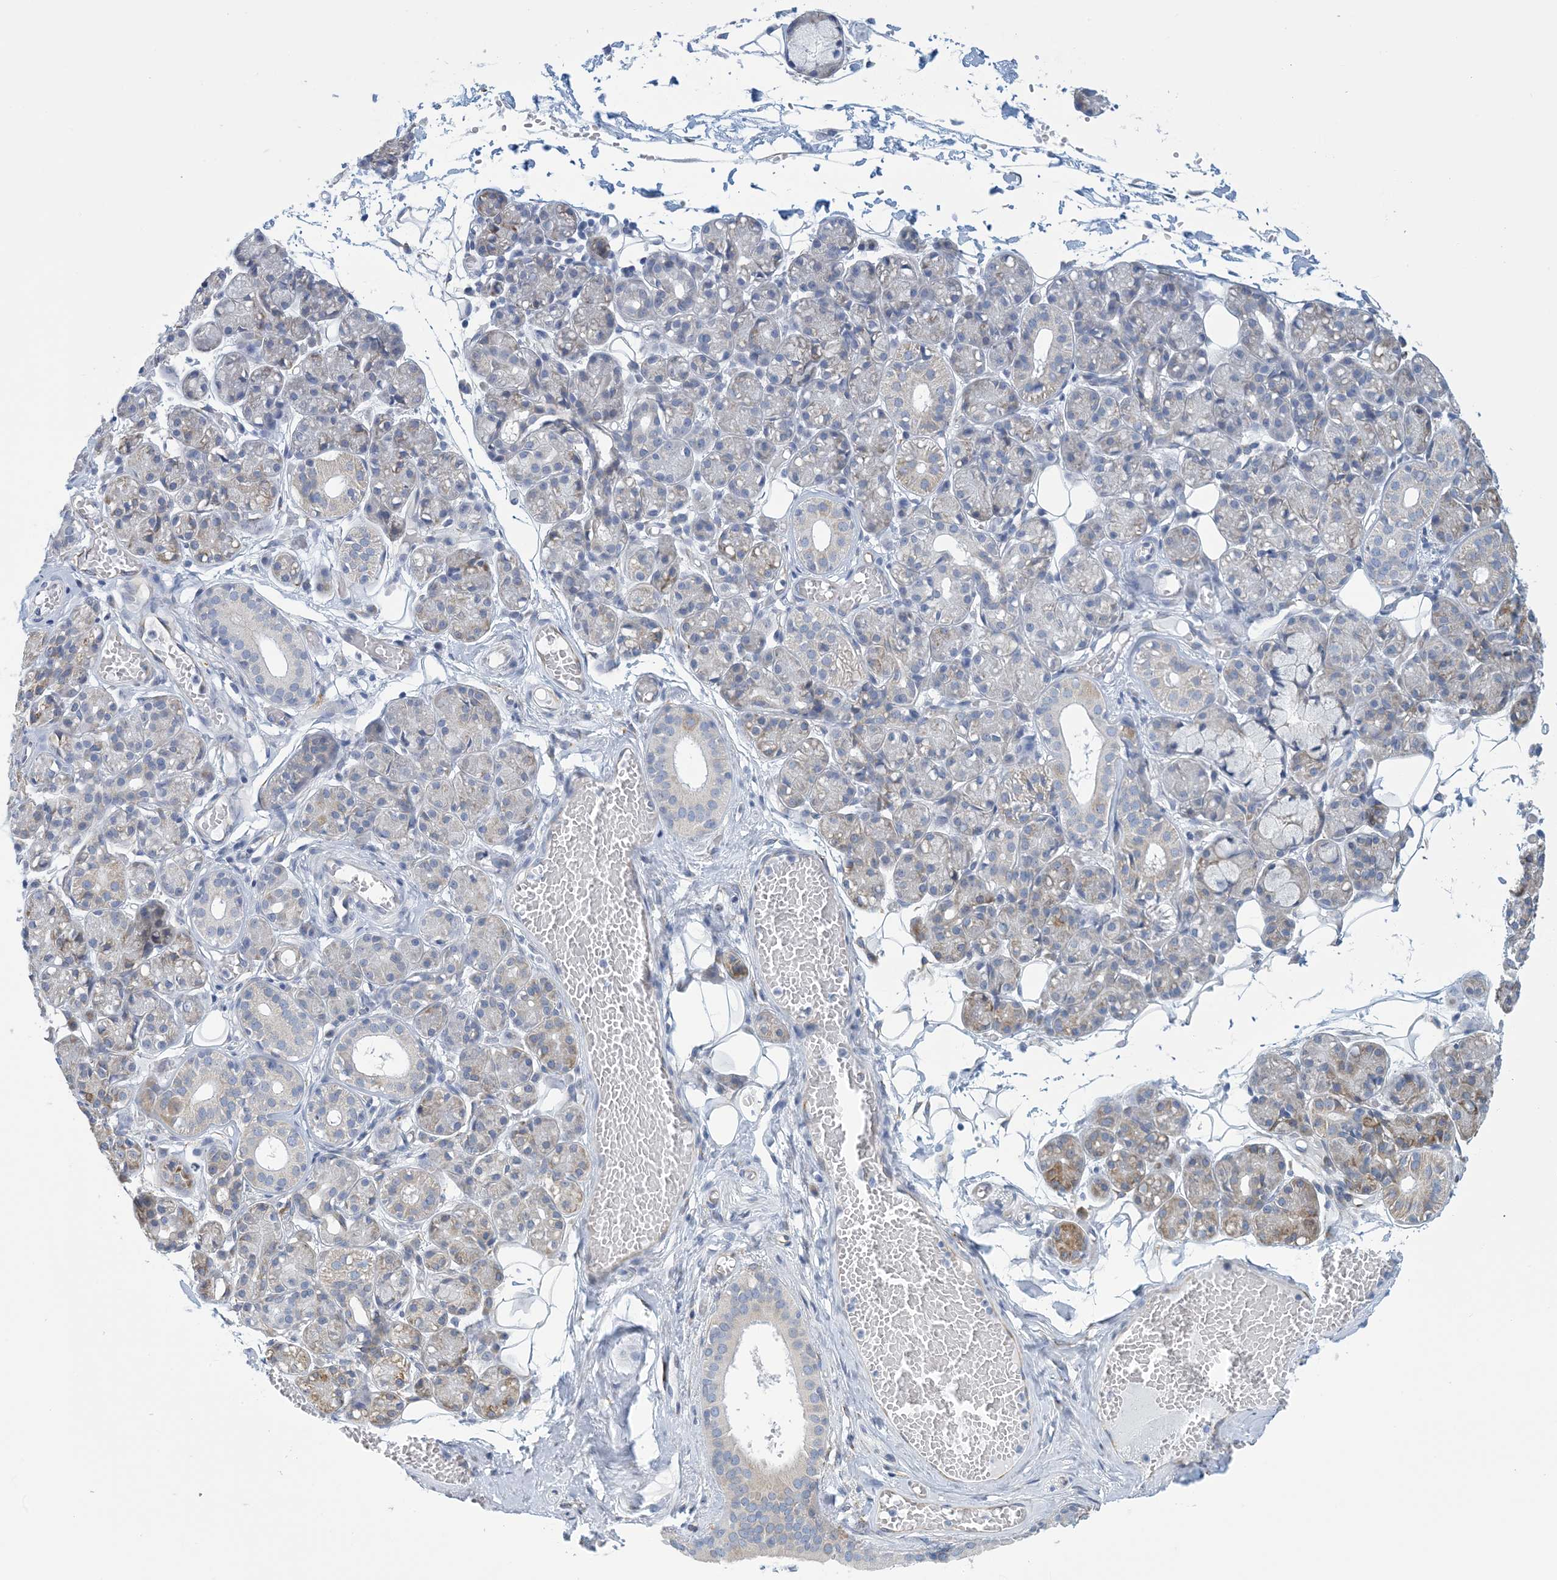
{"staining": {"intensity": "weak", "quantity": "<25%", "location": "cytoplasmic/membranous"}, "tissue": "salivary gland", "cell_type": "Glandular cells", "image_type": "normal", "snomed": [{"axis": "morphology", "description": "Normal tissue, NOS"}, {"axis": "topography", "description": "Salivary gland"}], "caption": "A photomicrograph of salivary gland stained for a protein displays no brown staining in glandular cells. Brightfield microscopy of immunohistochemistry stained with DAB (3,3'-diaminobenzidine) (brown) and hematoxylin (blue), captured at high magnification.", "gene": "CCDC14", "patient": {"sex": "male", "age": 63}}